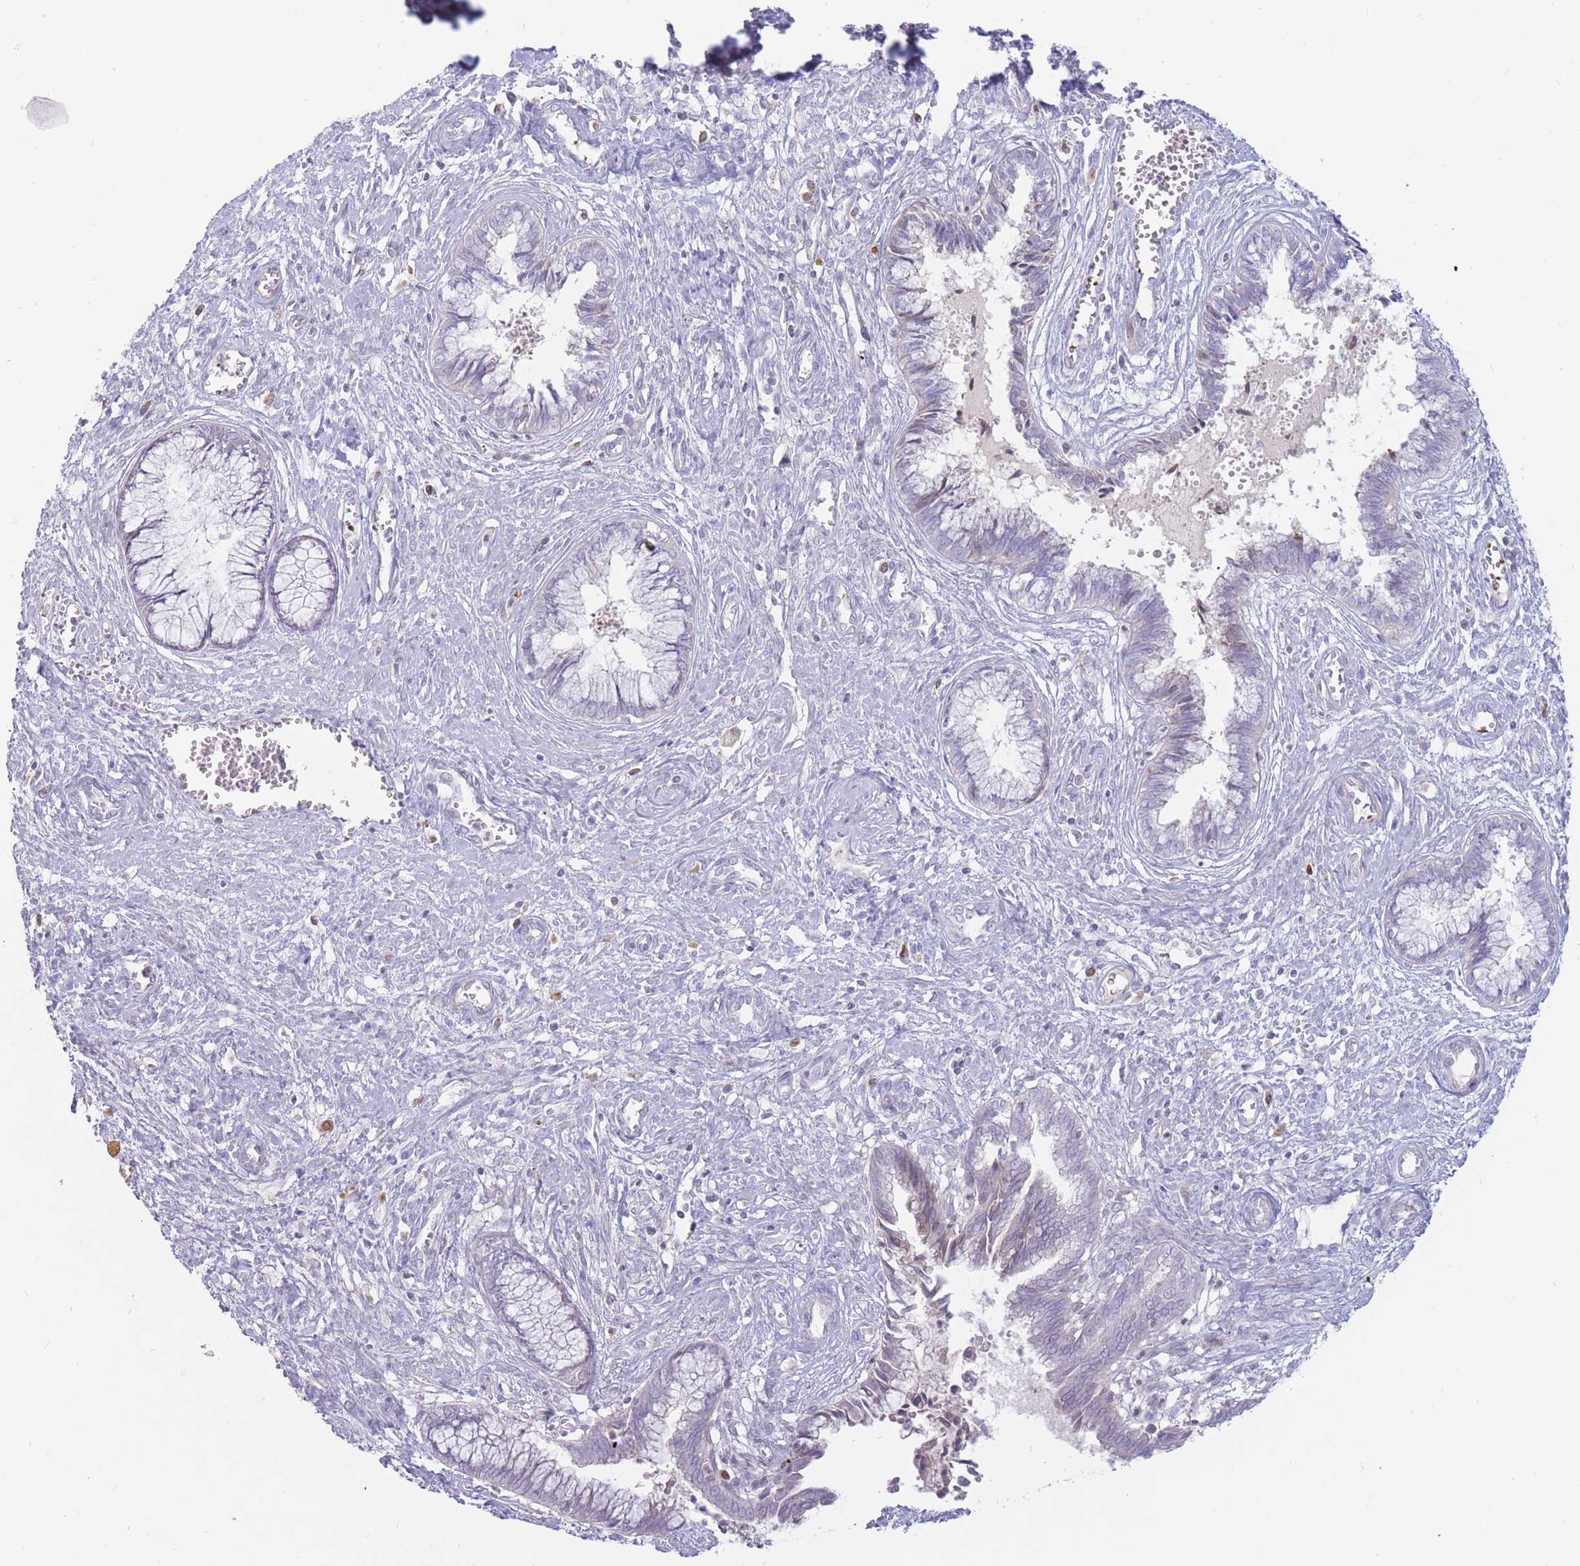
{"staining": {"intensity": "weak", "quantity": "<25%", "location": "cytoplasmic/membranous"}, "tissue": "cervical cancer", "cell_type": "Tumor cells", "image_type": "cancer", "snomed": [{"axis": "morphology", "description": "Adenocarcinoma, NOS"}, {"axis": "topography", "description": "Cervix"}], "caption": "High power microscopy histopathology image of an immunohistochemistry (IHC) photomicrograph of cervical adenocarcinoma, revealing no significant positivity in tumor cells.", "gene": "PTGDR", "patient": {"sex": "female", "age": 44}}